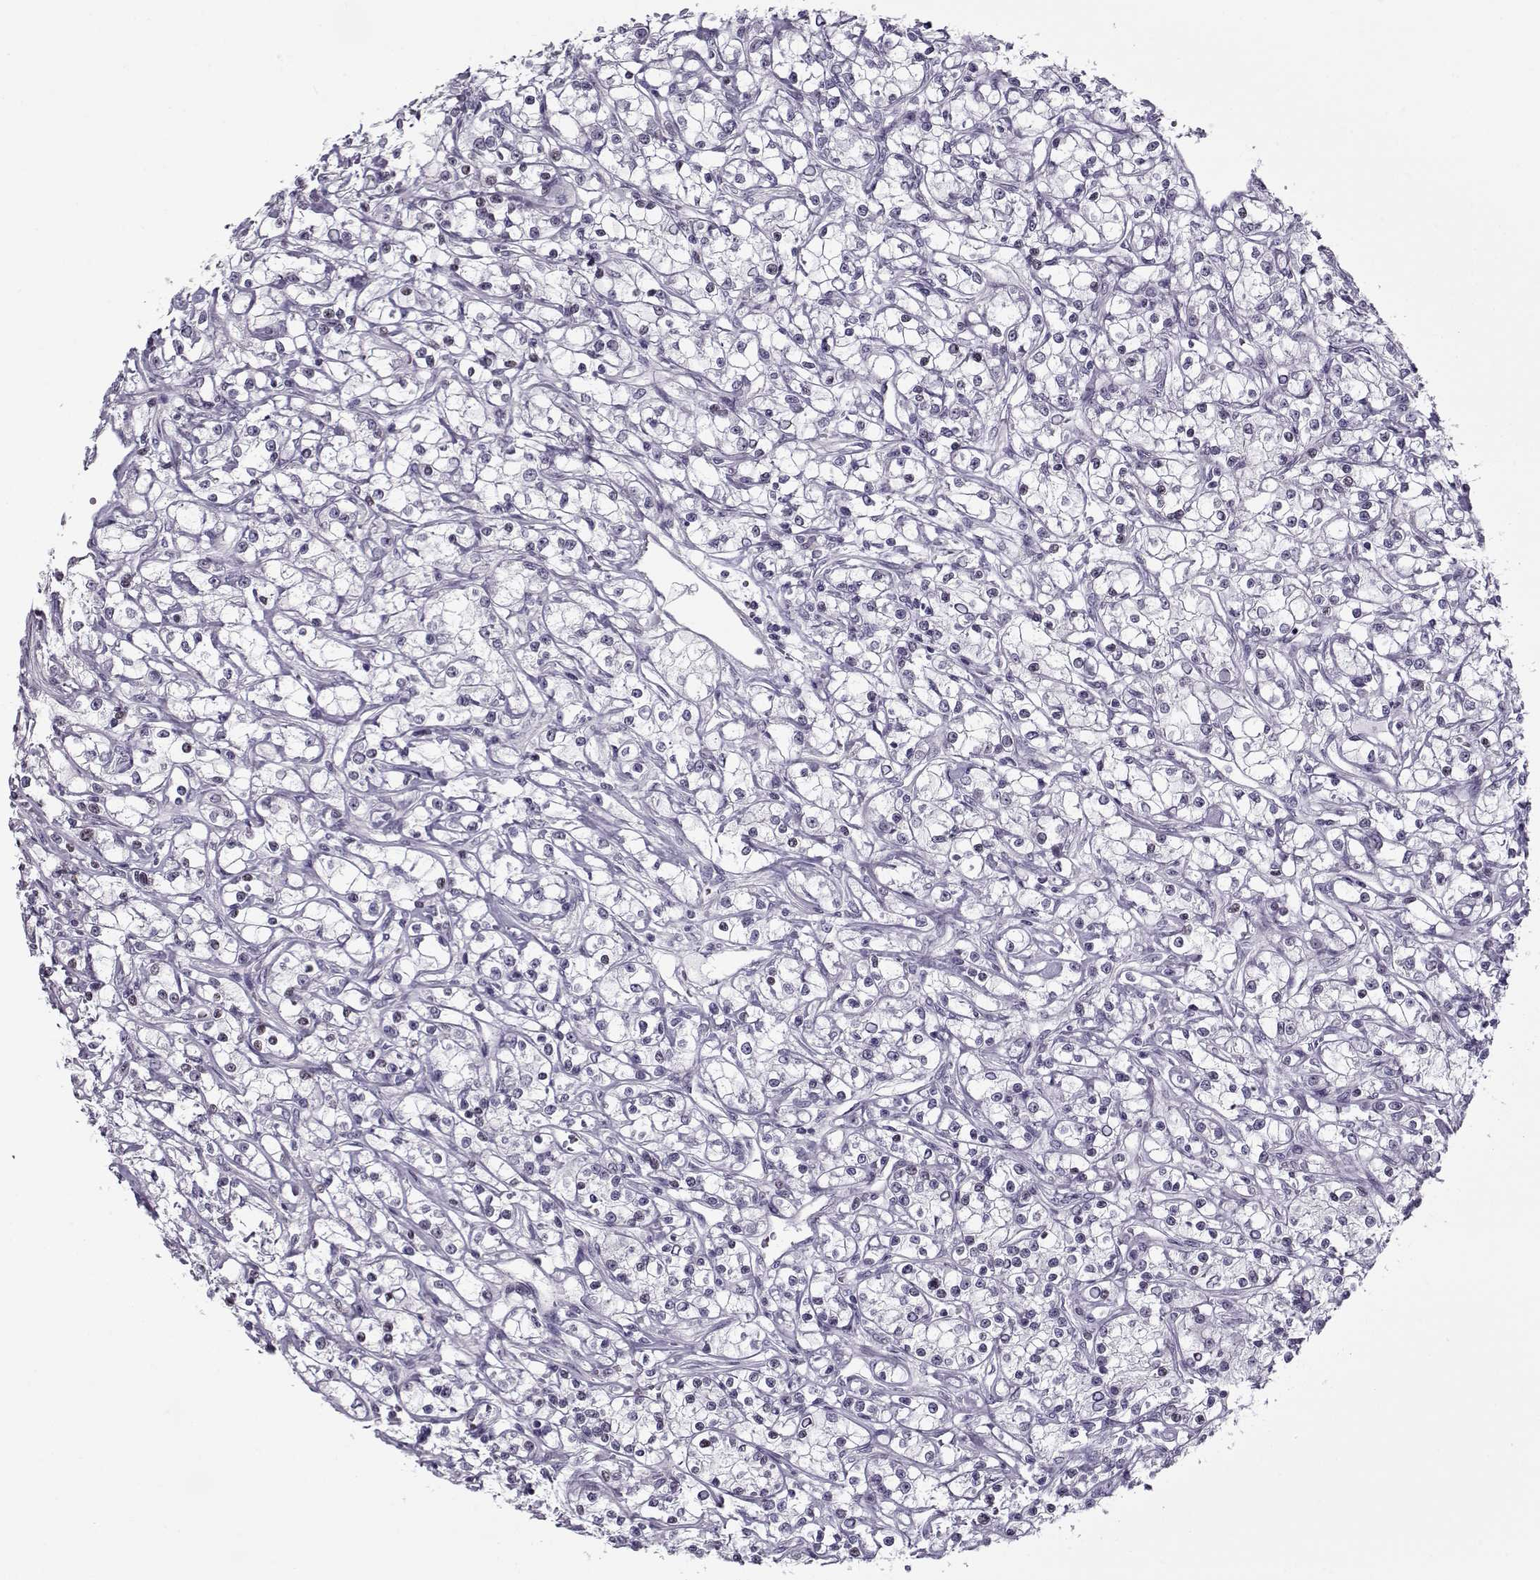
{"staining": {"intensity": "negative", "quantity": "none", "location": "none"}, "tissue": "renal cancer", "cell_type": "Tumor cells", "image_type": "cancer", "snomed": [{"axis": "morphology", "description": "Adenocarcinoma, NOS"}, {"axis": "topography", "description": "Kidney"}], "caption": "Renal cancer (adenocarcinoma) stained for a protein using immunohistochemistry (IHC) demonstrates no positivity tumor cells.", "gene": "CIBAR1", "patient": {"sex": "female", "age": 59}}